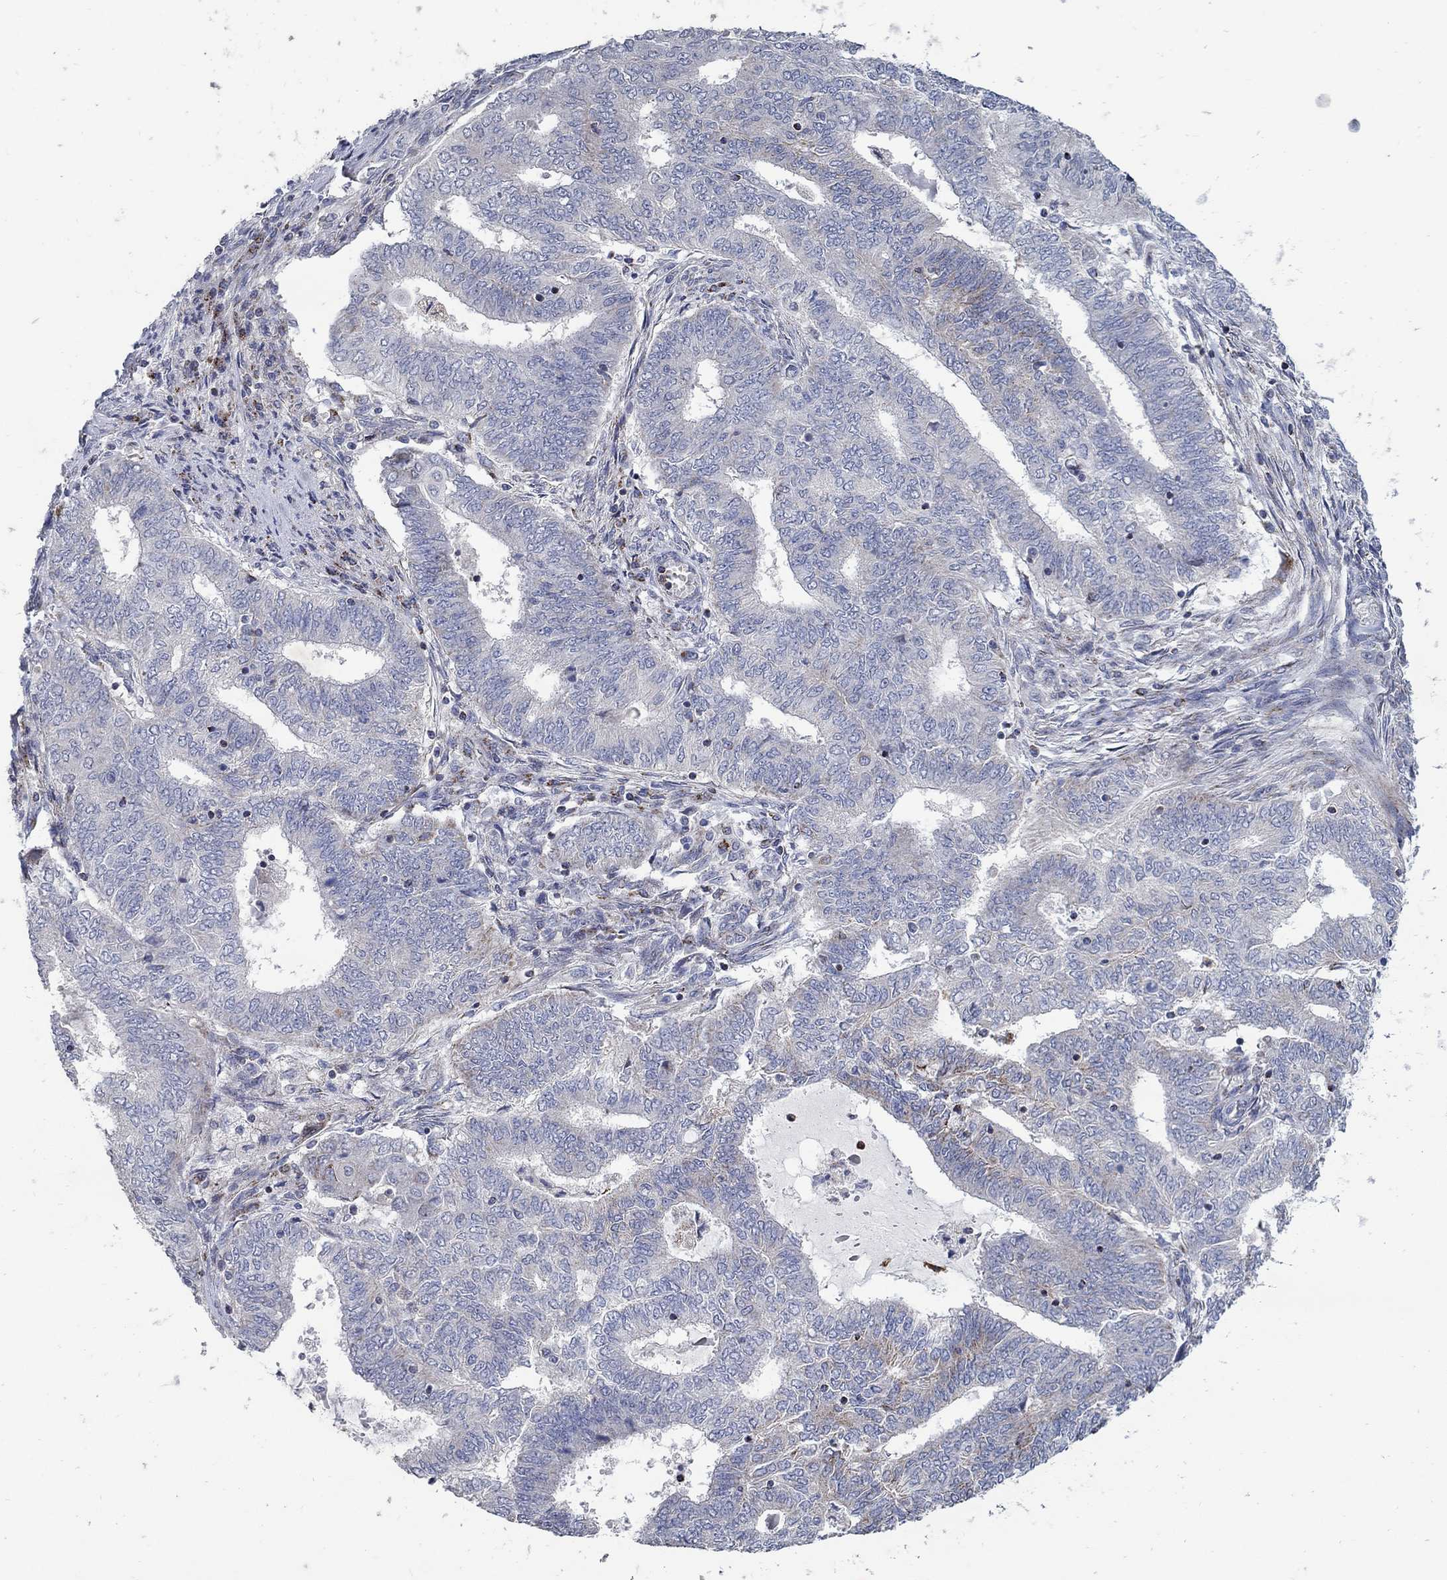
{"staining": {"intensity": "negative", "quantity": "none", "location": "none"}, "tissue": "endometrial cancer", "cell_type": "Tumor cells", "image_type": "cancer", "snomed": [{"axis": "morphology", "description": "Adenocarcinoma, NOS"}, {"axis": "topography", "description": "Endometrium"}], "caption": "Human endometrial cancer stained for a protein using IHC shows no expression in tumor cells.", "gene": "HMX2", "patient": {"sex": "female", "age": 62}}